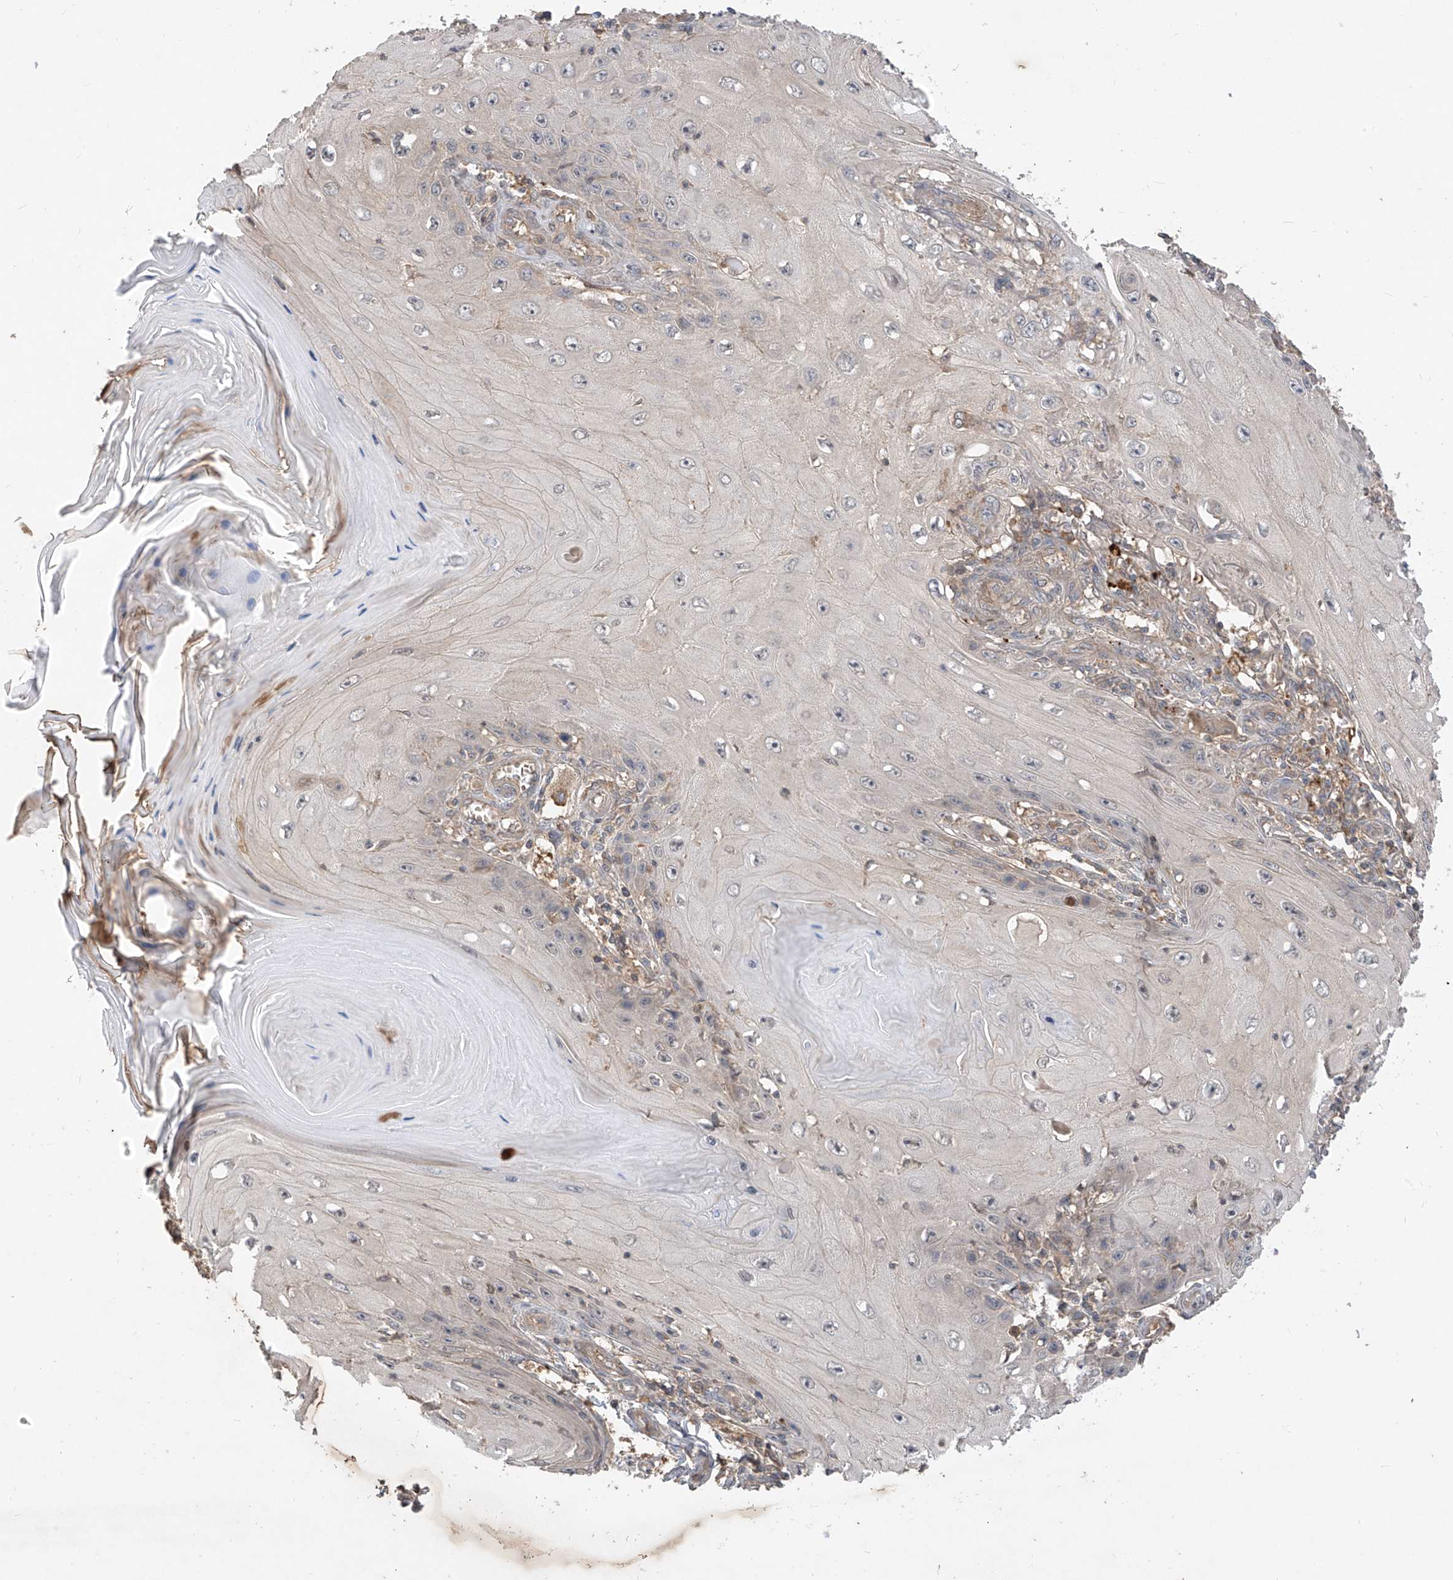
{"staining": {"intensity": "negative", "quantity": "none", "location": "none"}, "tissue": "skin cancer", "cell_type": "Tumor cells", "image_type": "cancer", "snomed": [{"axis": "morphology", "description": "Squamous cell carcinoma, NOS"}, {"axis": "topography", "description": "Skin"}], "caption": "Tumor cells show no significant positivity in skin squamous cell carcinoma.", "gene": "CACNA2D4", "patient": {"sex": "female", "age": 73}}